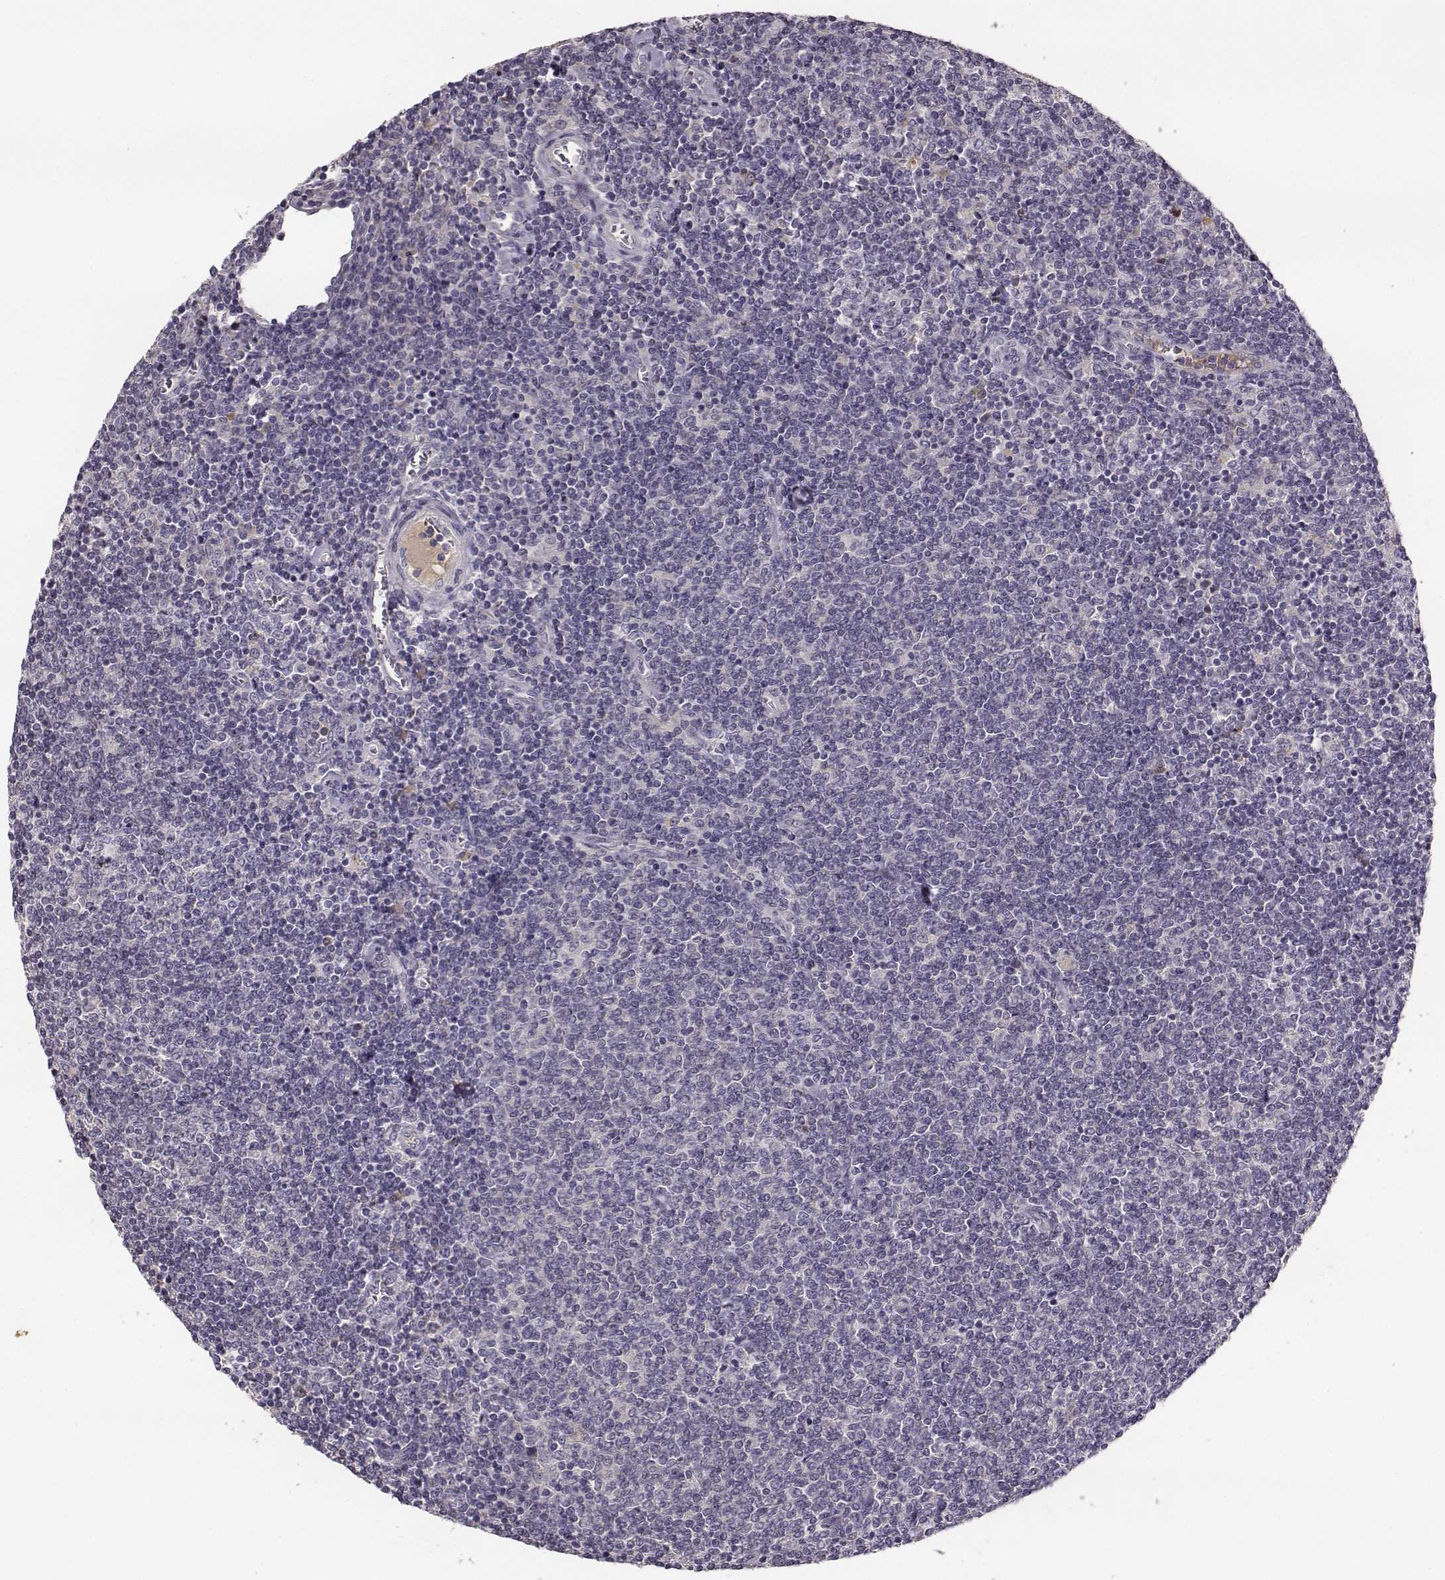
{"staining": {"intensity": "negative", "quantity": "none", "location": "none"}, "tissue": "lymphoma", "cell_type": "Tumor cells", "image_type": "cancer", "snomed": [{"axis": "morphology", "description": "Malignant lymphoma, non-Hodgkin's type, Low grade"}, {"axis": "topography", "description": "Lymph node"}], "caption": "Low-grade malignant lymphoma, non-Hodgkin's type stained for a protein using immunohistochemistry reveals no staining tumor cells.", "gene": "YJEFN3", "patient": {"sex": "male", "age": 52}}